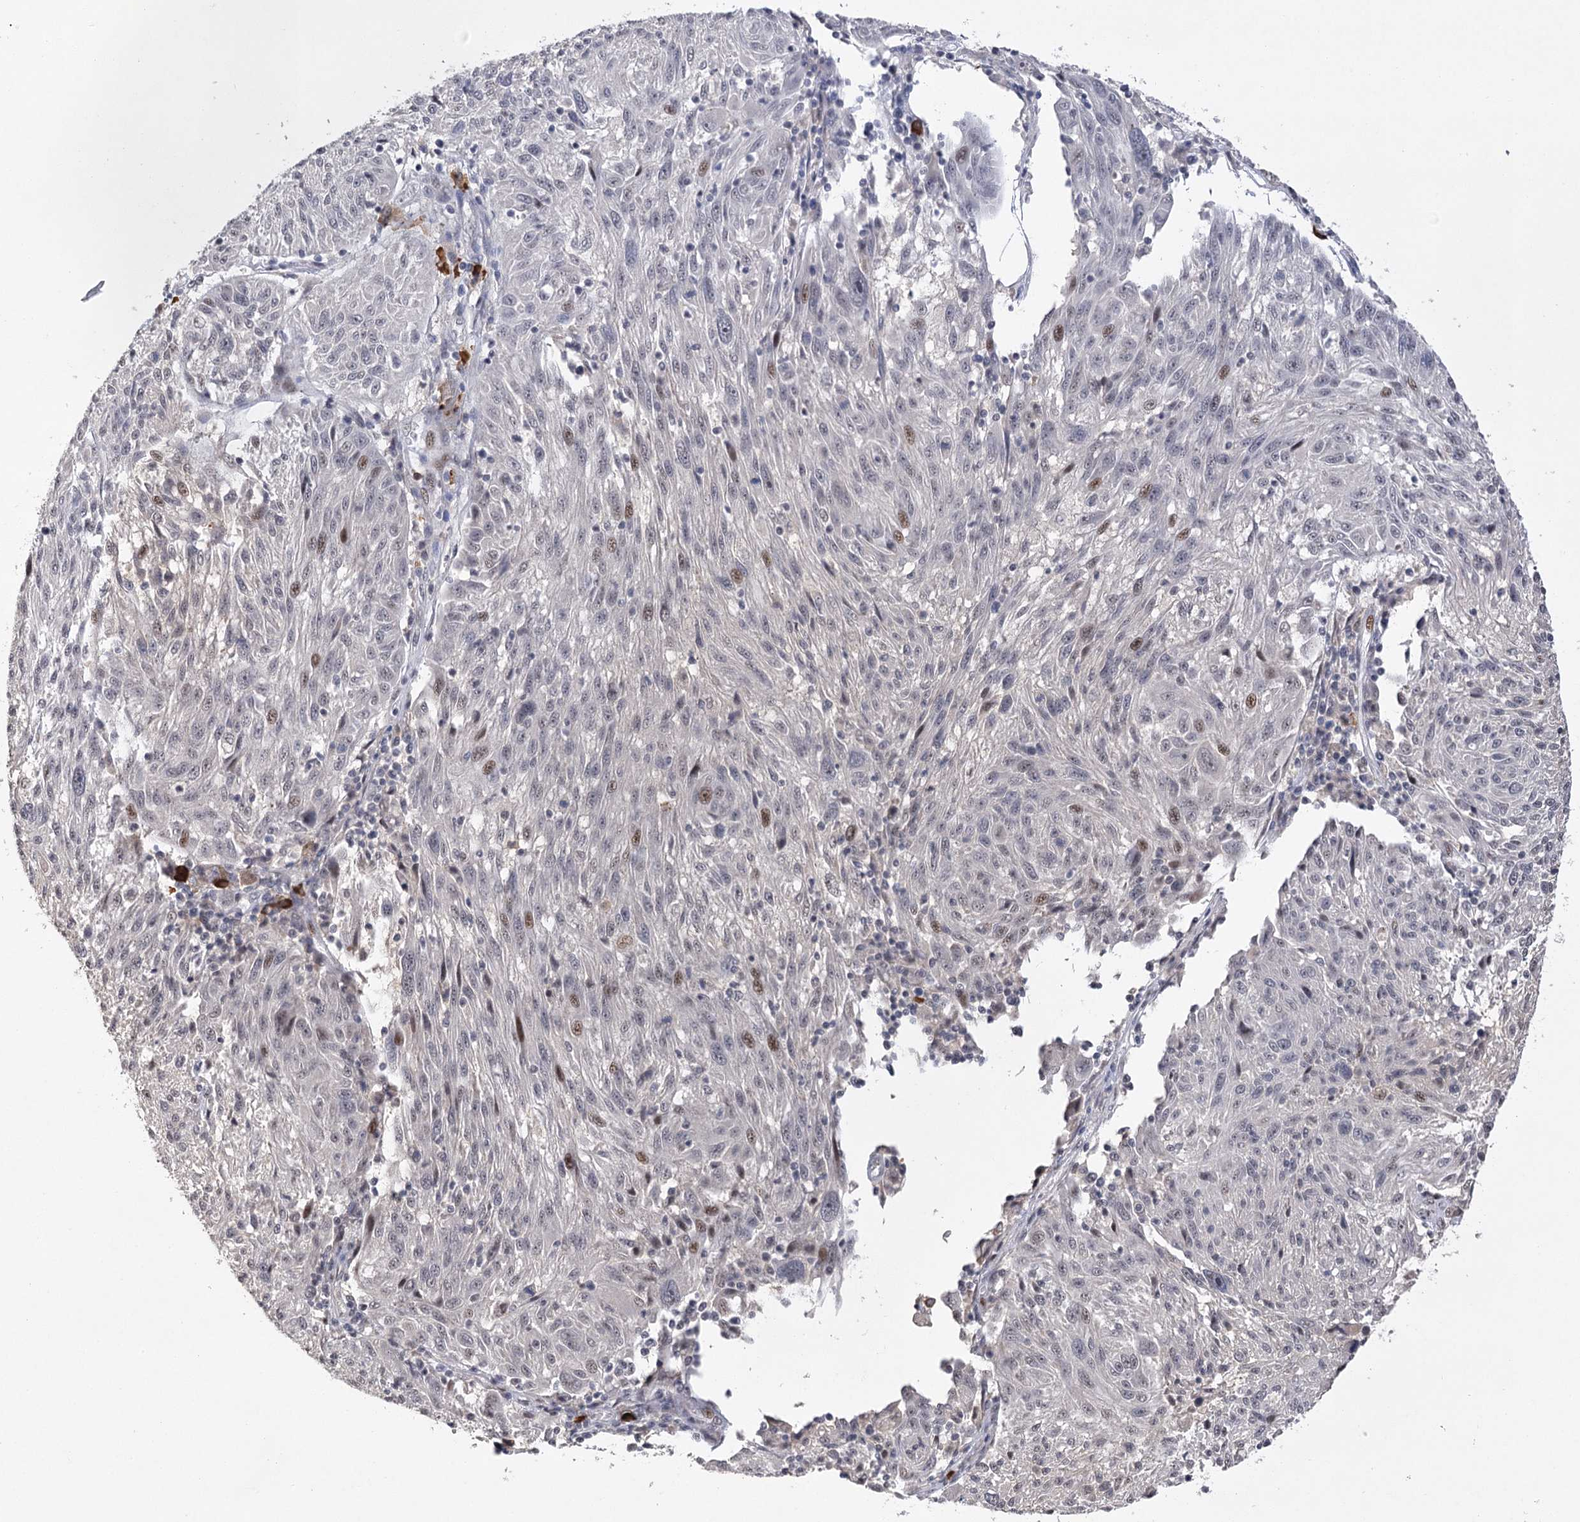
{"staining": {"intensity": "weak", "quantity": "<25%", "location": "nuclear"}, "tissue": "melanoma", "cell_type": "Tumor cells", "image_type": "cancer", "snomed": [{"axis": "morphology", "description": "Malignant melanoma, NOS"}, {"axis": "topography", "description": "Skin"}], "caption": "Immunohistochemistry histopathology image of human malignant melanoma stained for a protein (brown), which demonstrates no staining in tumor cells. (Immunohistochemistry (ihc), brightfield microscopy, high magnification).", "gene": "PYROXD1", "patient": {"sex": "male", "age": 53}}